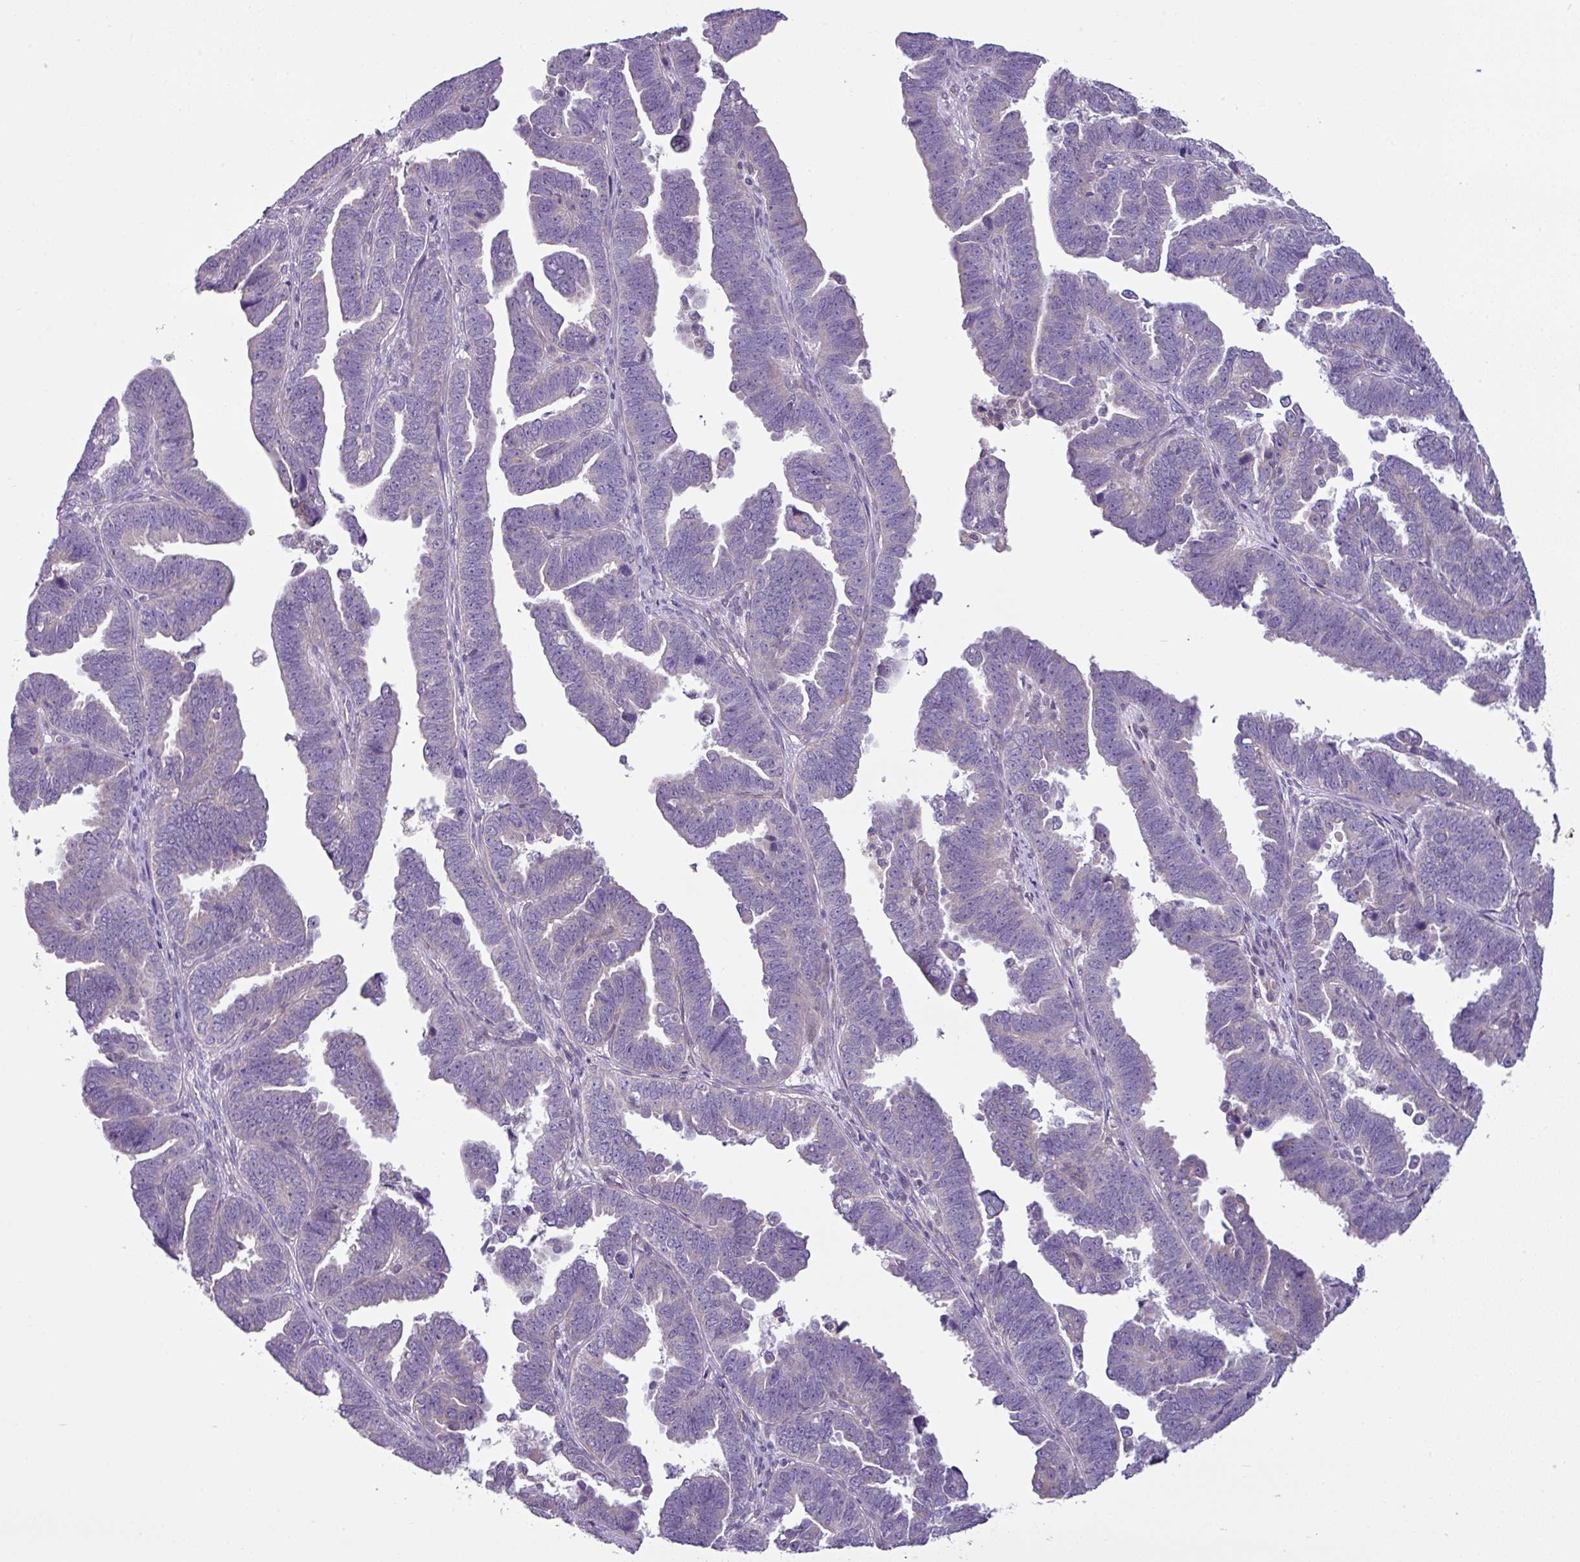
{"staining": {"intensity": "negative", "quantity": "none", "location": "none"}, "tissue": "endometrial cancer", "cell_type": "Tumor cells", "image_type": "cancer", "snomed": [{"axis": "morphology", "description": "Adenocarcinoma, NOS"}, {"axis": "topography", "description": "Endometrium"}], "caption": "This image is of endometrial adenocarcinoma stained with IHC to label a protein in brown with the nuclei are counter-stained blue. There is no expression in tumor cells.", "gene": "TOR1AIP2", "patient": {"sex": "female", "age": 75}}